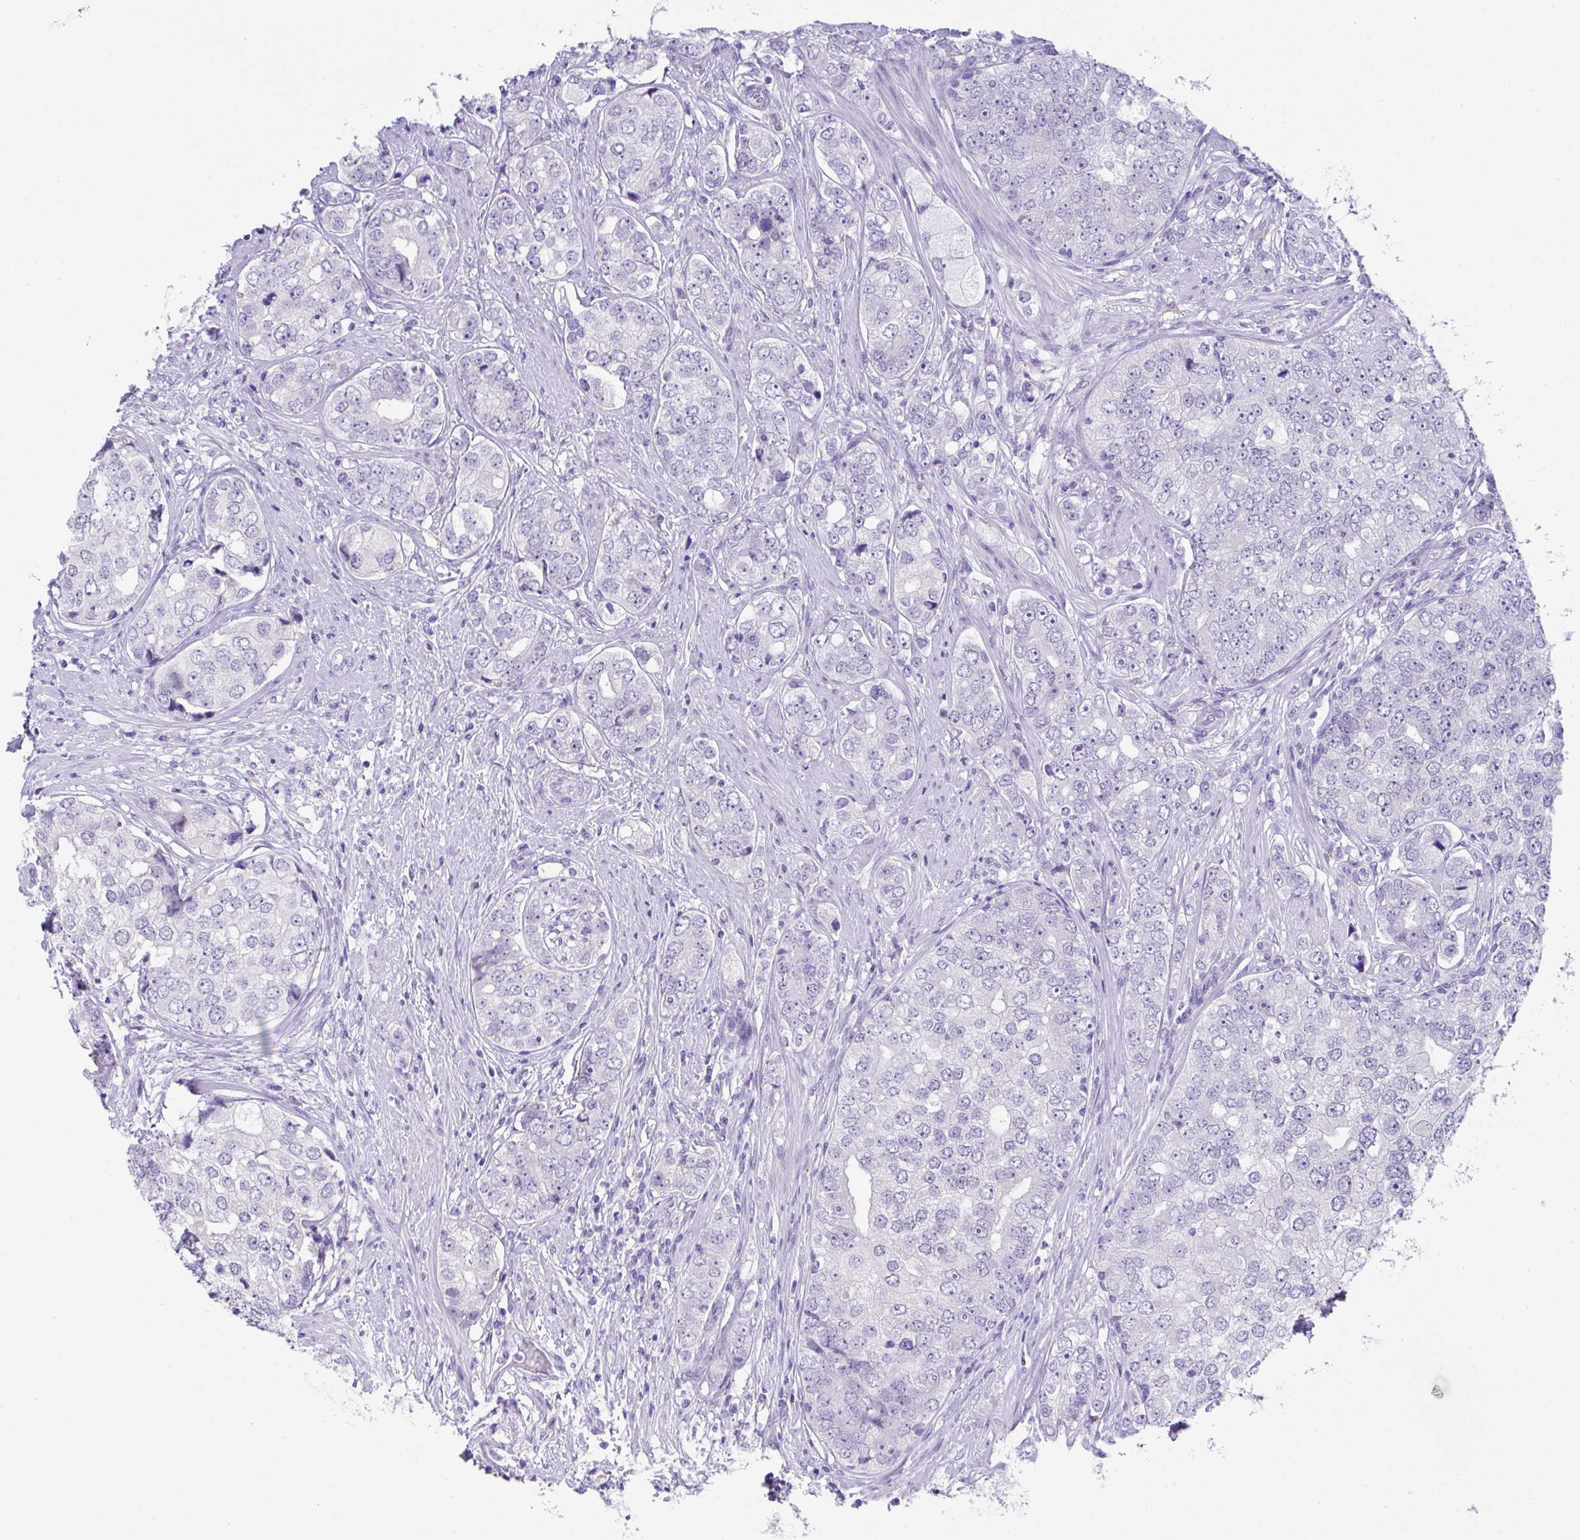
{"staining": {"intensity": "negative", "quantity": "none", "location": "none"}, "tissue": "prostate cancer", "cell_type": "Tumor cells", "image_type": "cancer", "snomed": [{"axis": "morphology", "description": "Adenocarcinoma, High grade"}, {"axis": "topography", "description": "Prostate"}], "caption": "Immunohistochemical staining of prostate cancer reveals no significant positivity in tumor cells.", "gene": "HOXB4", "patient": {"sex": "male", "age": 60}}